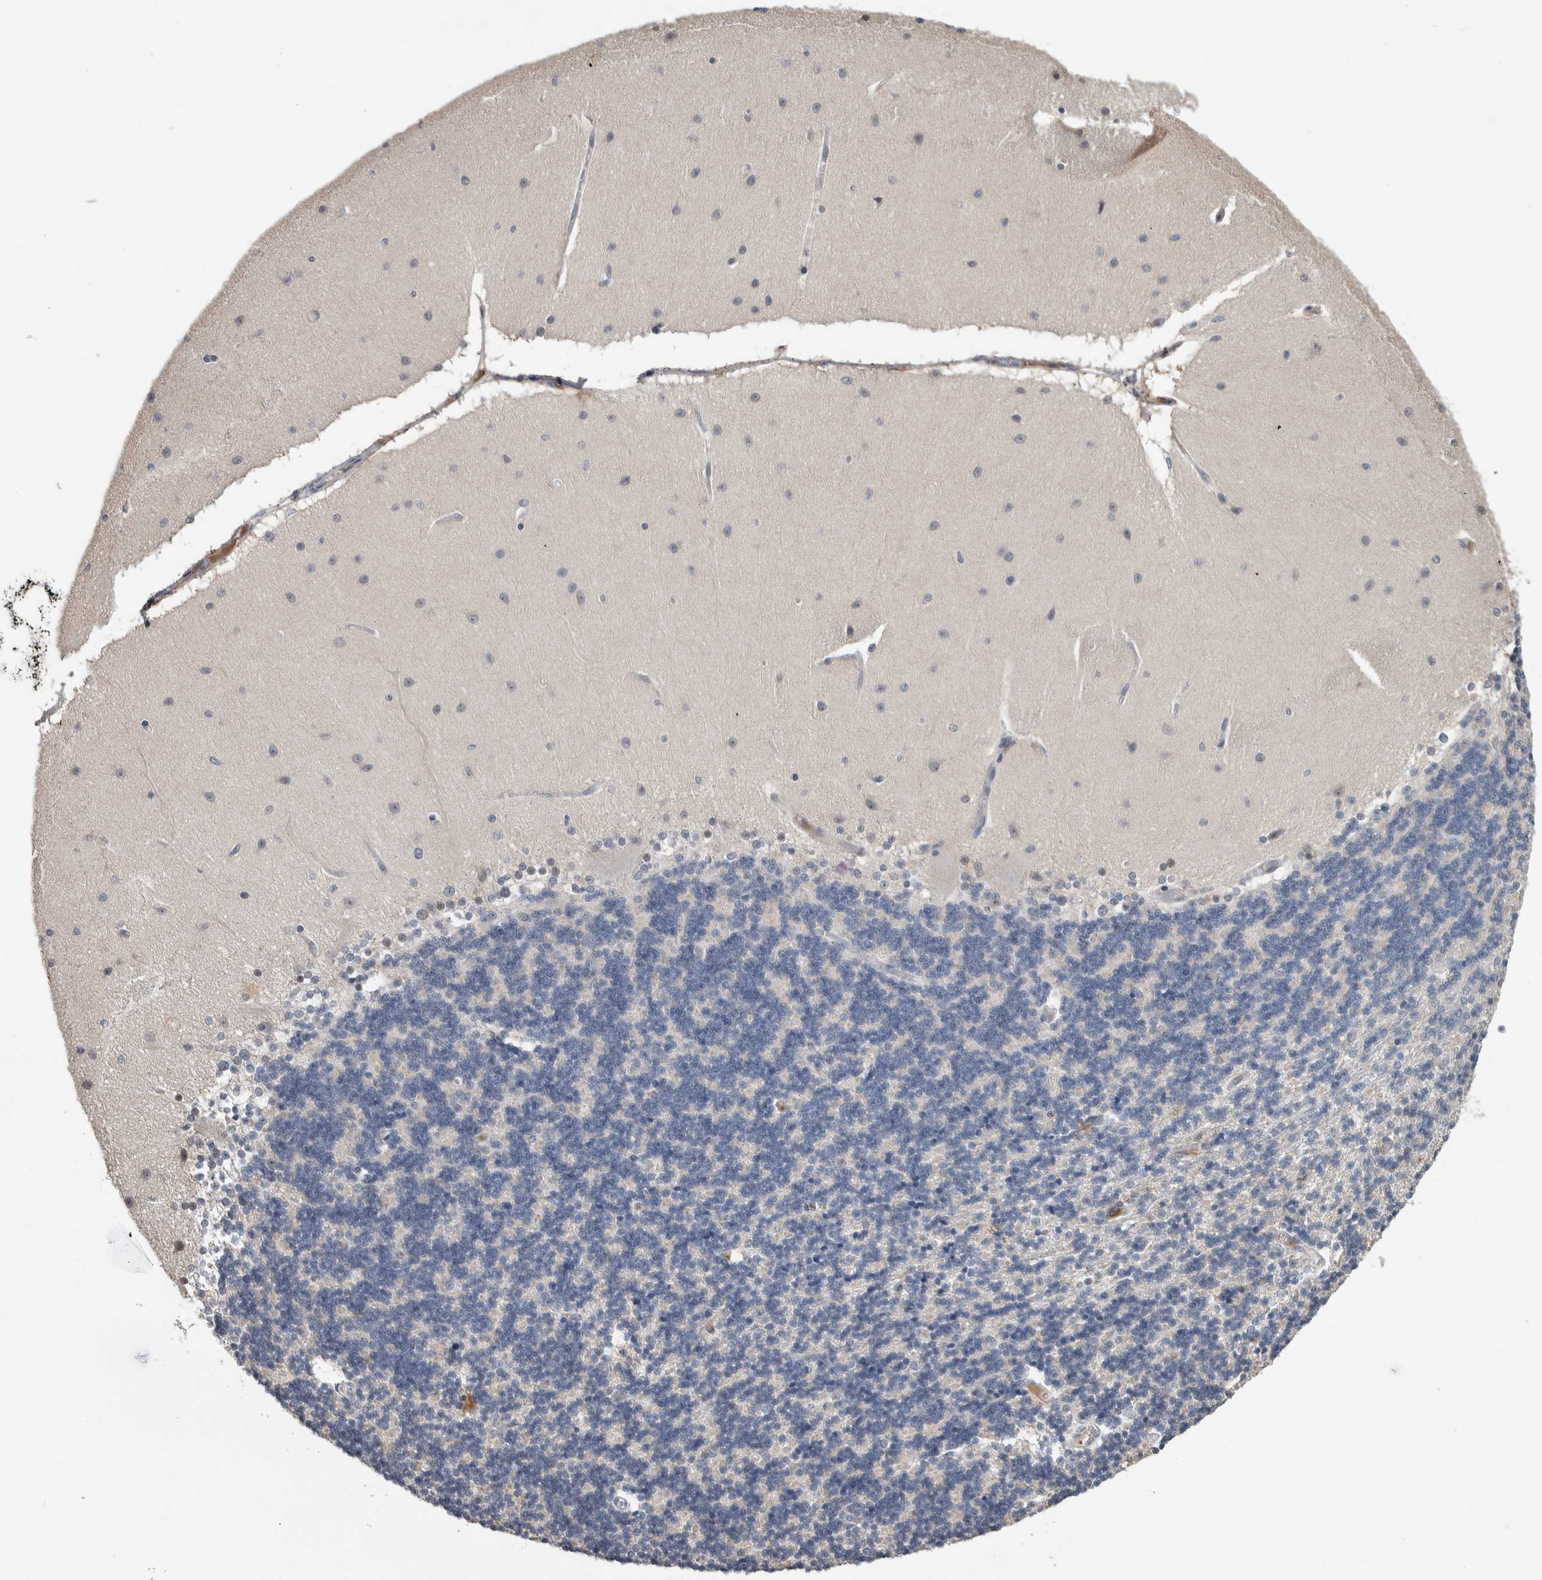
{"staining": {"intensity": "negative", "quantity": "none", "location": "none"}, "tissue": "cerebellum", "cell_type": "Cells in granular layer", "image_type": "normal", "snomed": [{"axis": "morphology", "description": "Normal tissue, NOS"}, {"axis": "topography", "description": "Cerebellum"}], "caption": "IHC of unremarkable cerebellum exhibits no positivity in cells in granular layer.", "gene": "TMEM102", "patient": {"sex": "female", "age": 54}}